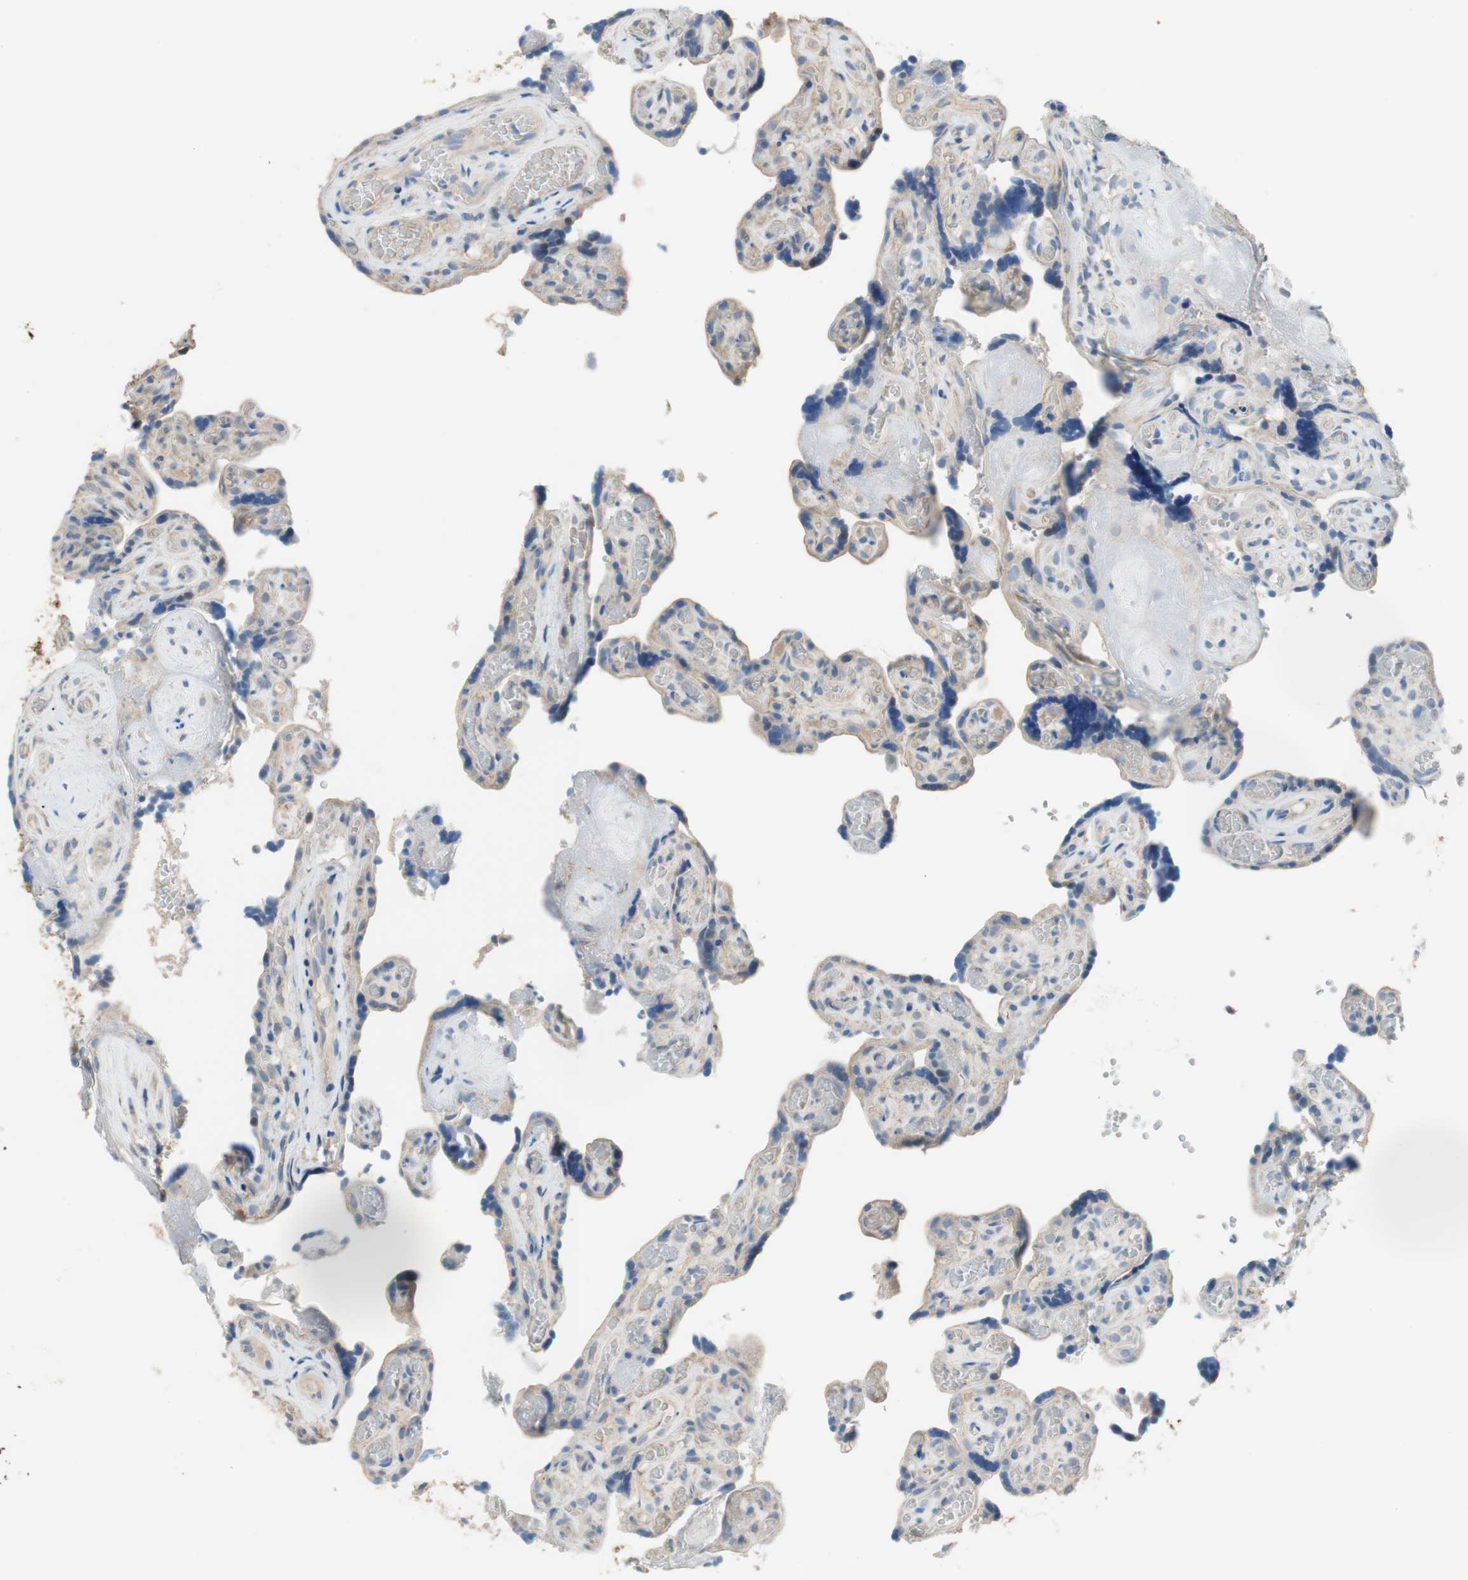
{"staining": {"intensity": "weak", "quantity": "25%-75%", "location": "cytoplasmic/membranous"}, "tissue": "placenta", "cell_type": "Trophoblastic cells", "image_type": "normal", "snomed": [{"axis": "morphology", "description": "Normal tissue, NOS"}, {"axis": "topography", "description": "Placenta"}], "caption": "Brown immunohistochemical staining in unremarkable human placenta demonstrates weak cytoplasmic/membranous positivity in approximately 25%-75% of trophoblastic cells. (DAB IHC, brown staining for protein, blue staining for nuclei).", "gene": "ALDH1A2", "patient": {"sex": "female", "age": 30}}